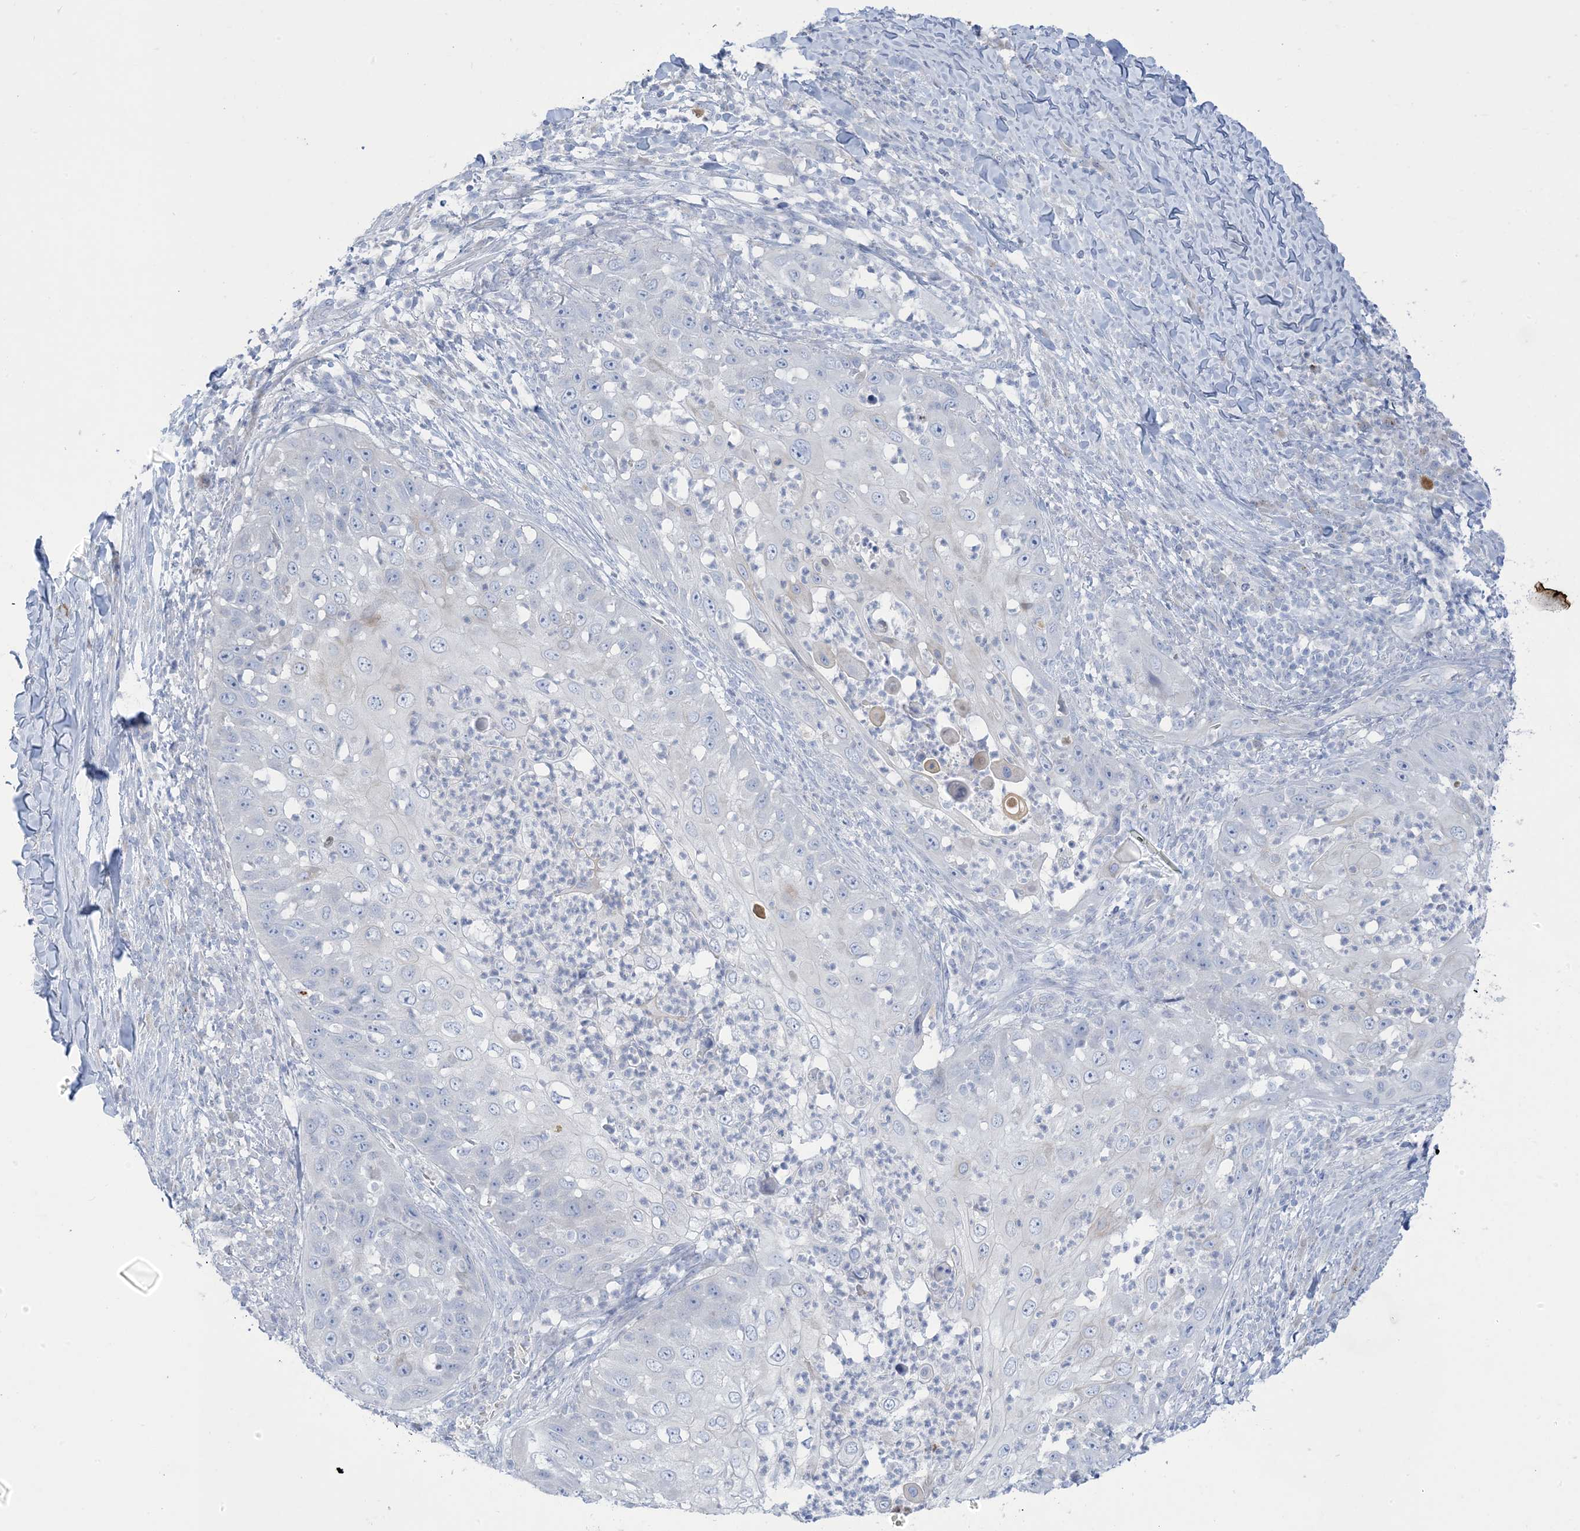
{"staining": {"intensity": "negative", "quantity": "none", "location": "none"}, "tissue": "skin cancer", "cell_type": "Tumor cells", "image_type": "cancer", "snomed": [{"axis": "morphology", "description": "Squamous cell carcinoma, NOS"}, {"axis": "topography", "description": "Skin"}], "caption": "Tumor cells show no significant protein staining in skin squamous cell carcinoma.", "gene": "XIRP2", "patient": {"sex": "female", "age": 44}}